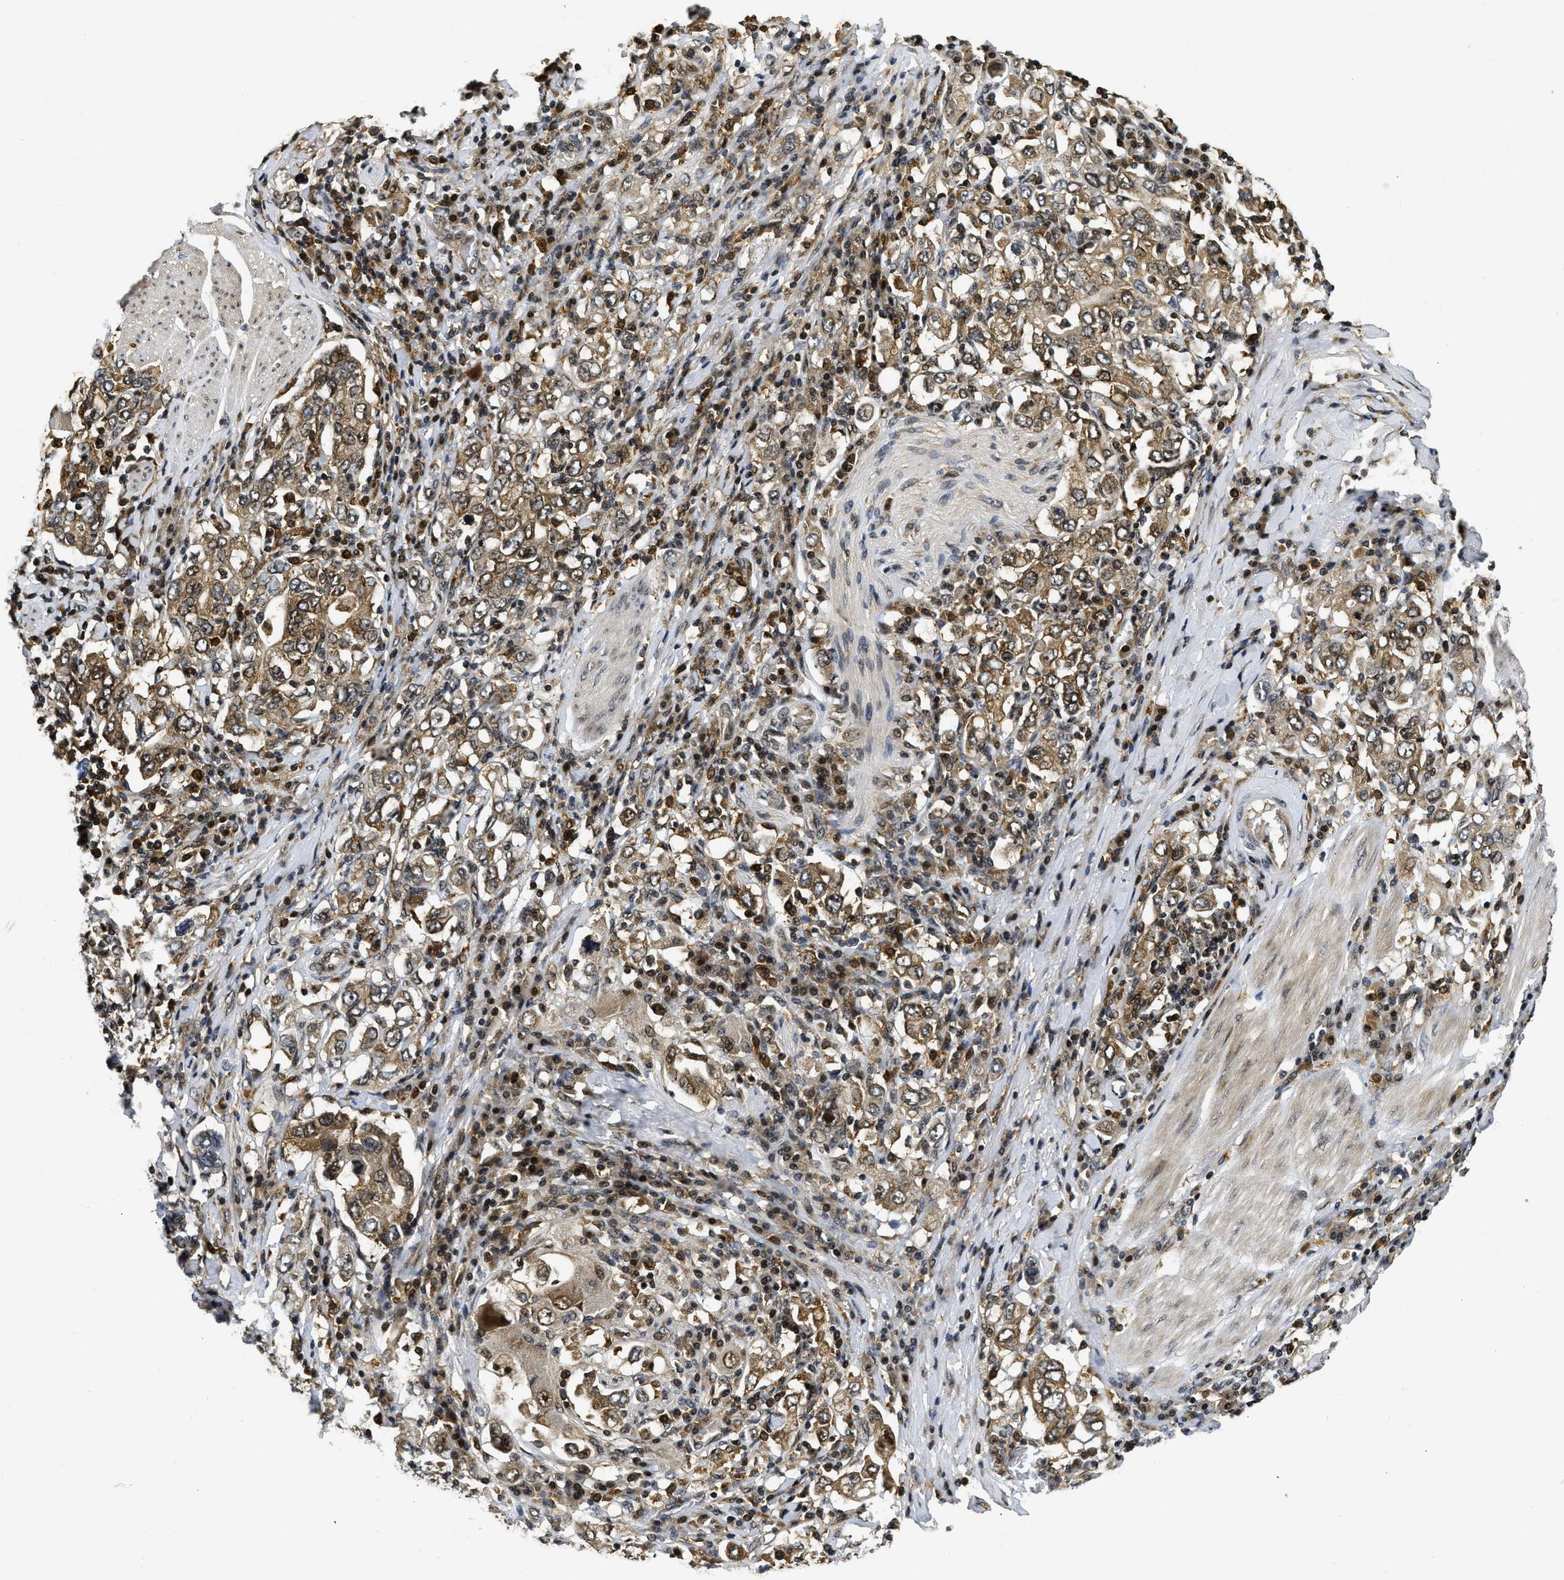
{"staining": {"intensity": "moderate", "quantity": ">75%", "location": "cytoplasmic/membranous"}, "tissue": "stomach cancer", "cell_type": "Tumor cells", "image_type": "cancer", "snomed": [{"axis": "morphology", "description": "Adenocarcinoma, NOS"}, {"axis": "topography", "description": "Stomach, upper"}], "caption": "An image of human adenocarcinoma (stomach) stained for a protein demonstrates moderate cytoplasmic/membranous brown staining in tumor cells.", "gene": "ADSL", "patient": {"sex": "male", "age": 62}}